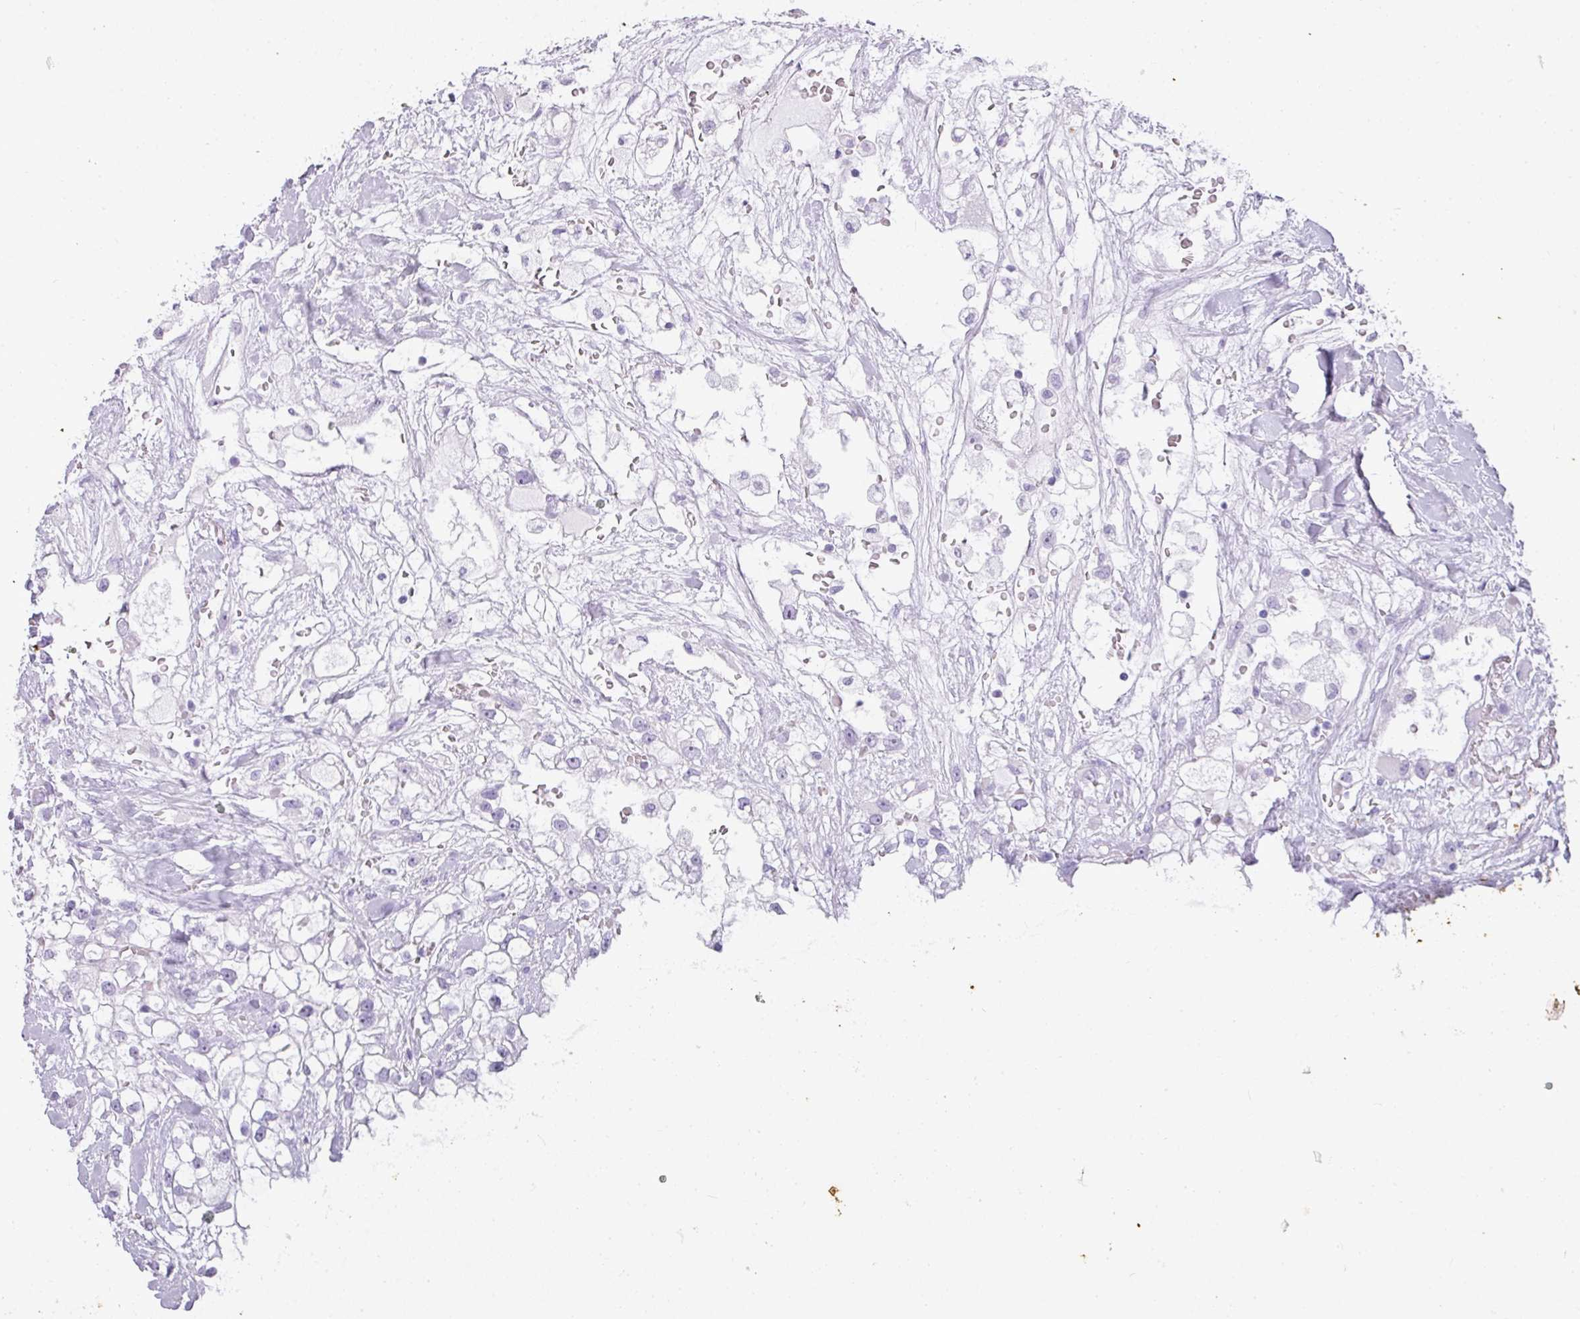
{"staining": {"intensity": "negative", "quantity": "none", "location": "none"}, "tissue": "renal cancer", "cell_type": "Tumor cells", "image_type": "cancer", "snomed": [{"axis": "morphology", "description": "Adenocarcinoma, NOS"}, {"axis": "topography", "description": "Kidney"}], "caption": "The micrograph demonstrates no significant staining in tumor cells of renal adenocarcinoma.", "gene": "RBMY1F", "patient": {"sex": "male", "age": 59}}